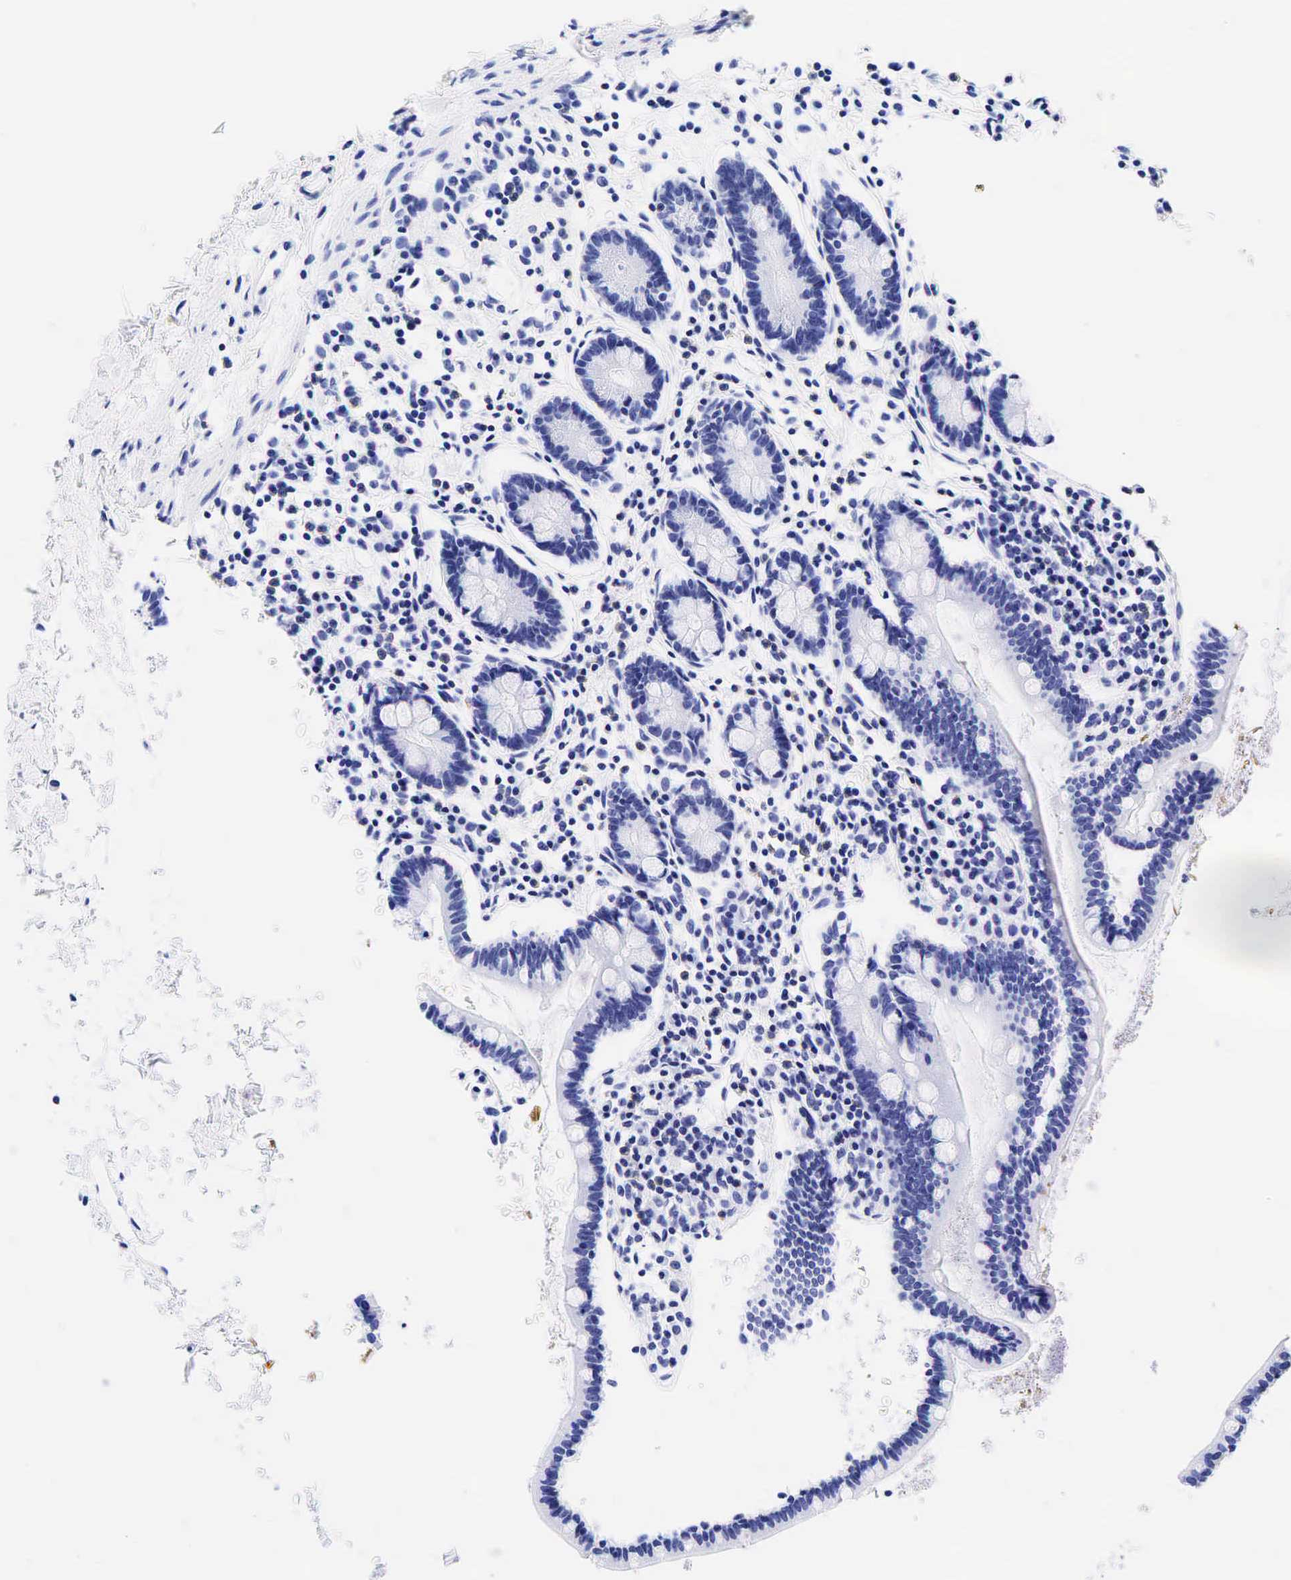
{"staining": {"intensity": "negative", "quantity": "none", "location": "none"}, "tissue": "small intestine", "cell_type": "Glandular cells", "image_type": "normal", "snomed": [{"axis": "morphology", "description": "Normal tissue, NOS"}, {"axis": "topography", "description": "Small intestine"}], "caption": "Human small intestine stained for a protein using immunohistochemistry (IHC) displays no expression in glandular cells.", "gene": "ESR1", "patient": {"sex": "female", "age": 37}}